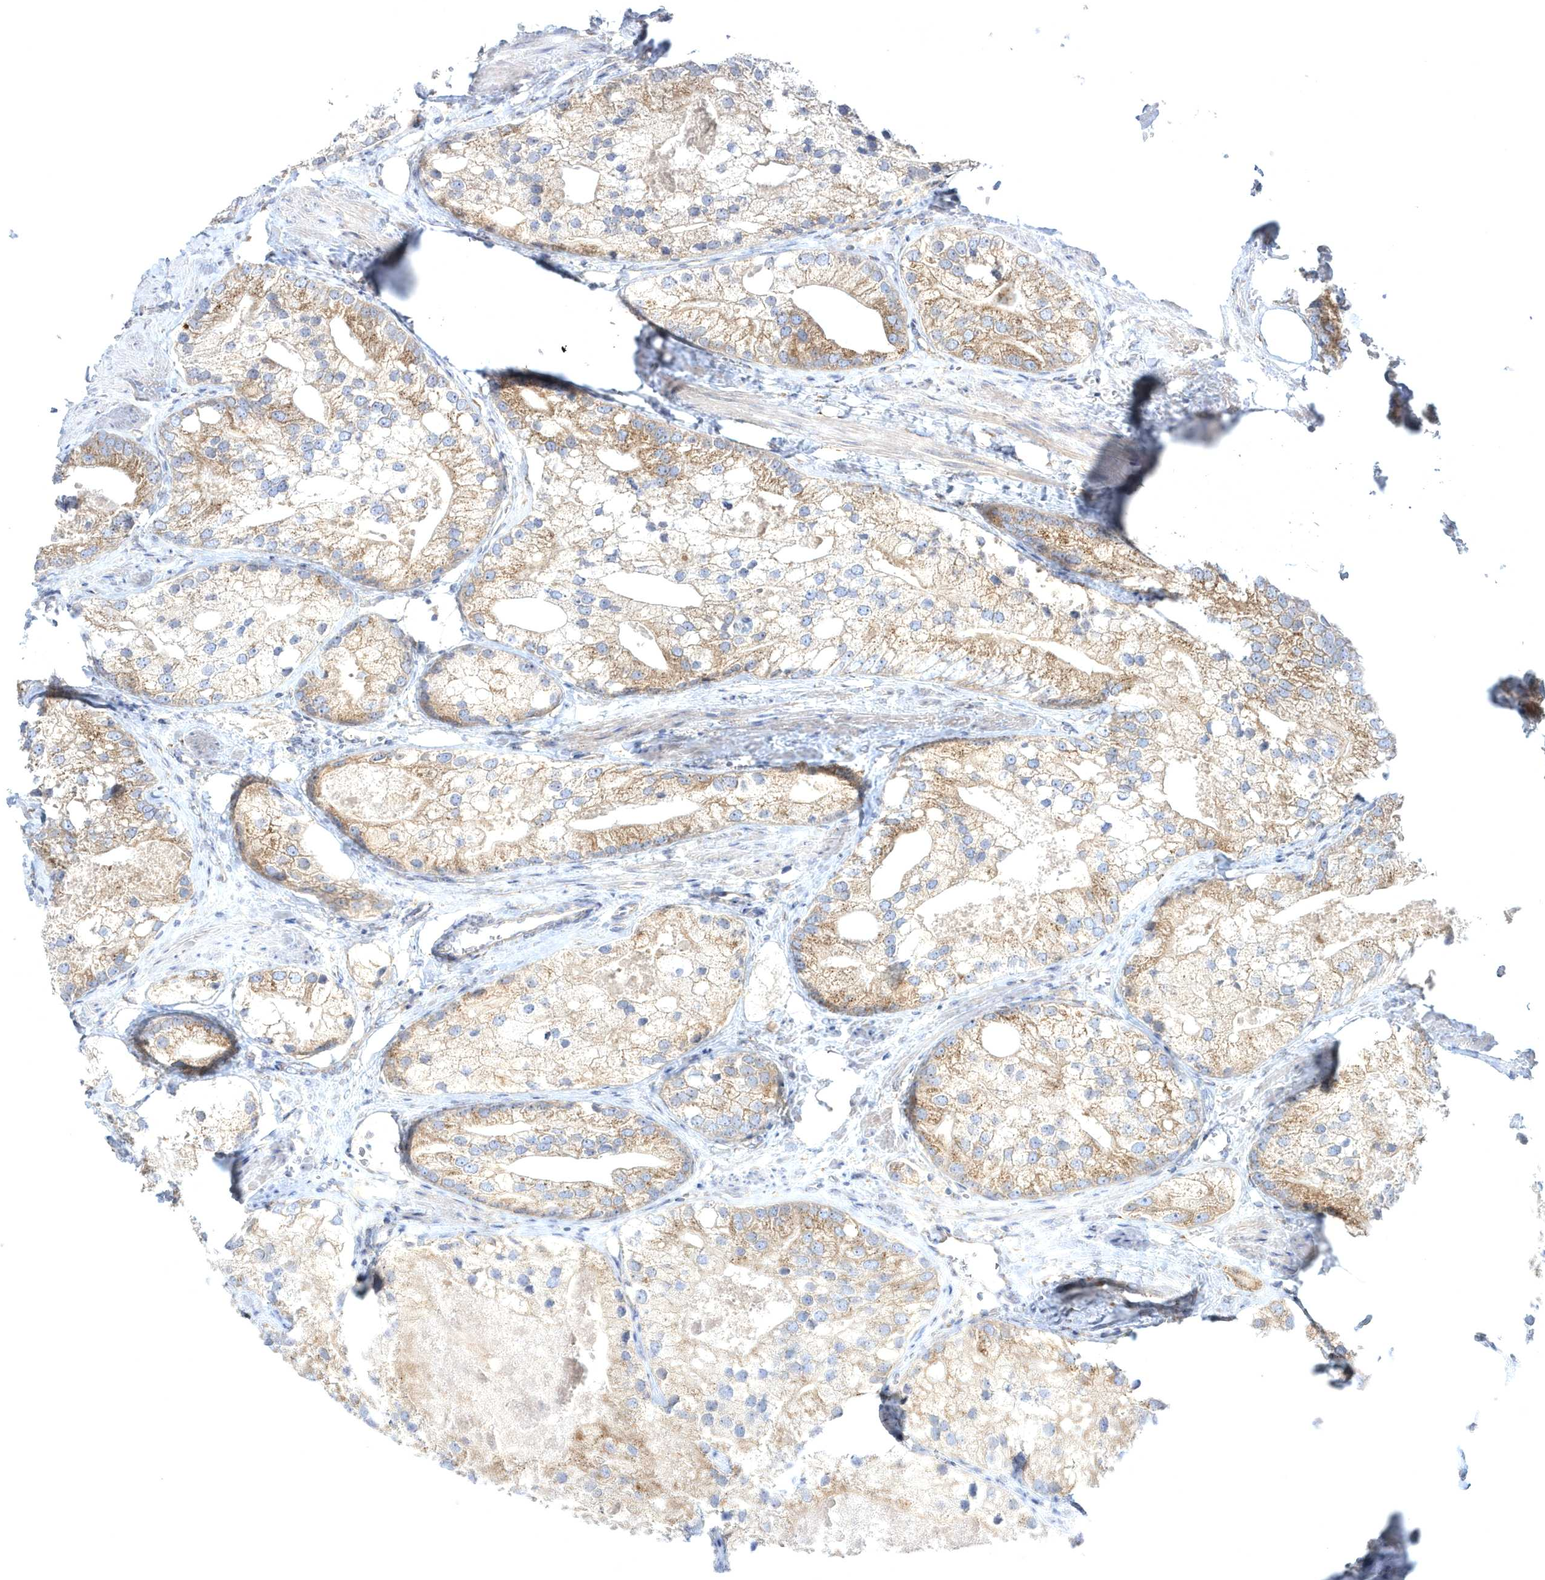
{"staining": {"intensity": "moderate", "quantity": "25%-75%", "location": "cytoplasmic/membranous"}, "tissue": "prostate cancer", "cell_type": "Tumor cells", "image_type": "cancer", "snomed": [{"axis": "morphology", "description": "Adenocarcinoma, Low grade"}, {"axis": "topography", "description": "Prostate"}], "caption": "This is an image of IHC staining of prostate cancer (adenocarcinoma (low-grade)), which shows moderate expression in the cytoplasmic/membranous of tumor cells.", "gene": "COPB2", "patient": {"sex": "male", "age": 69}}